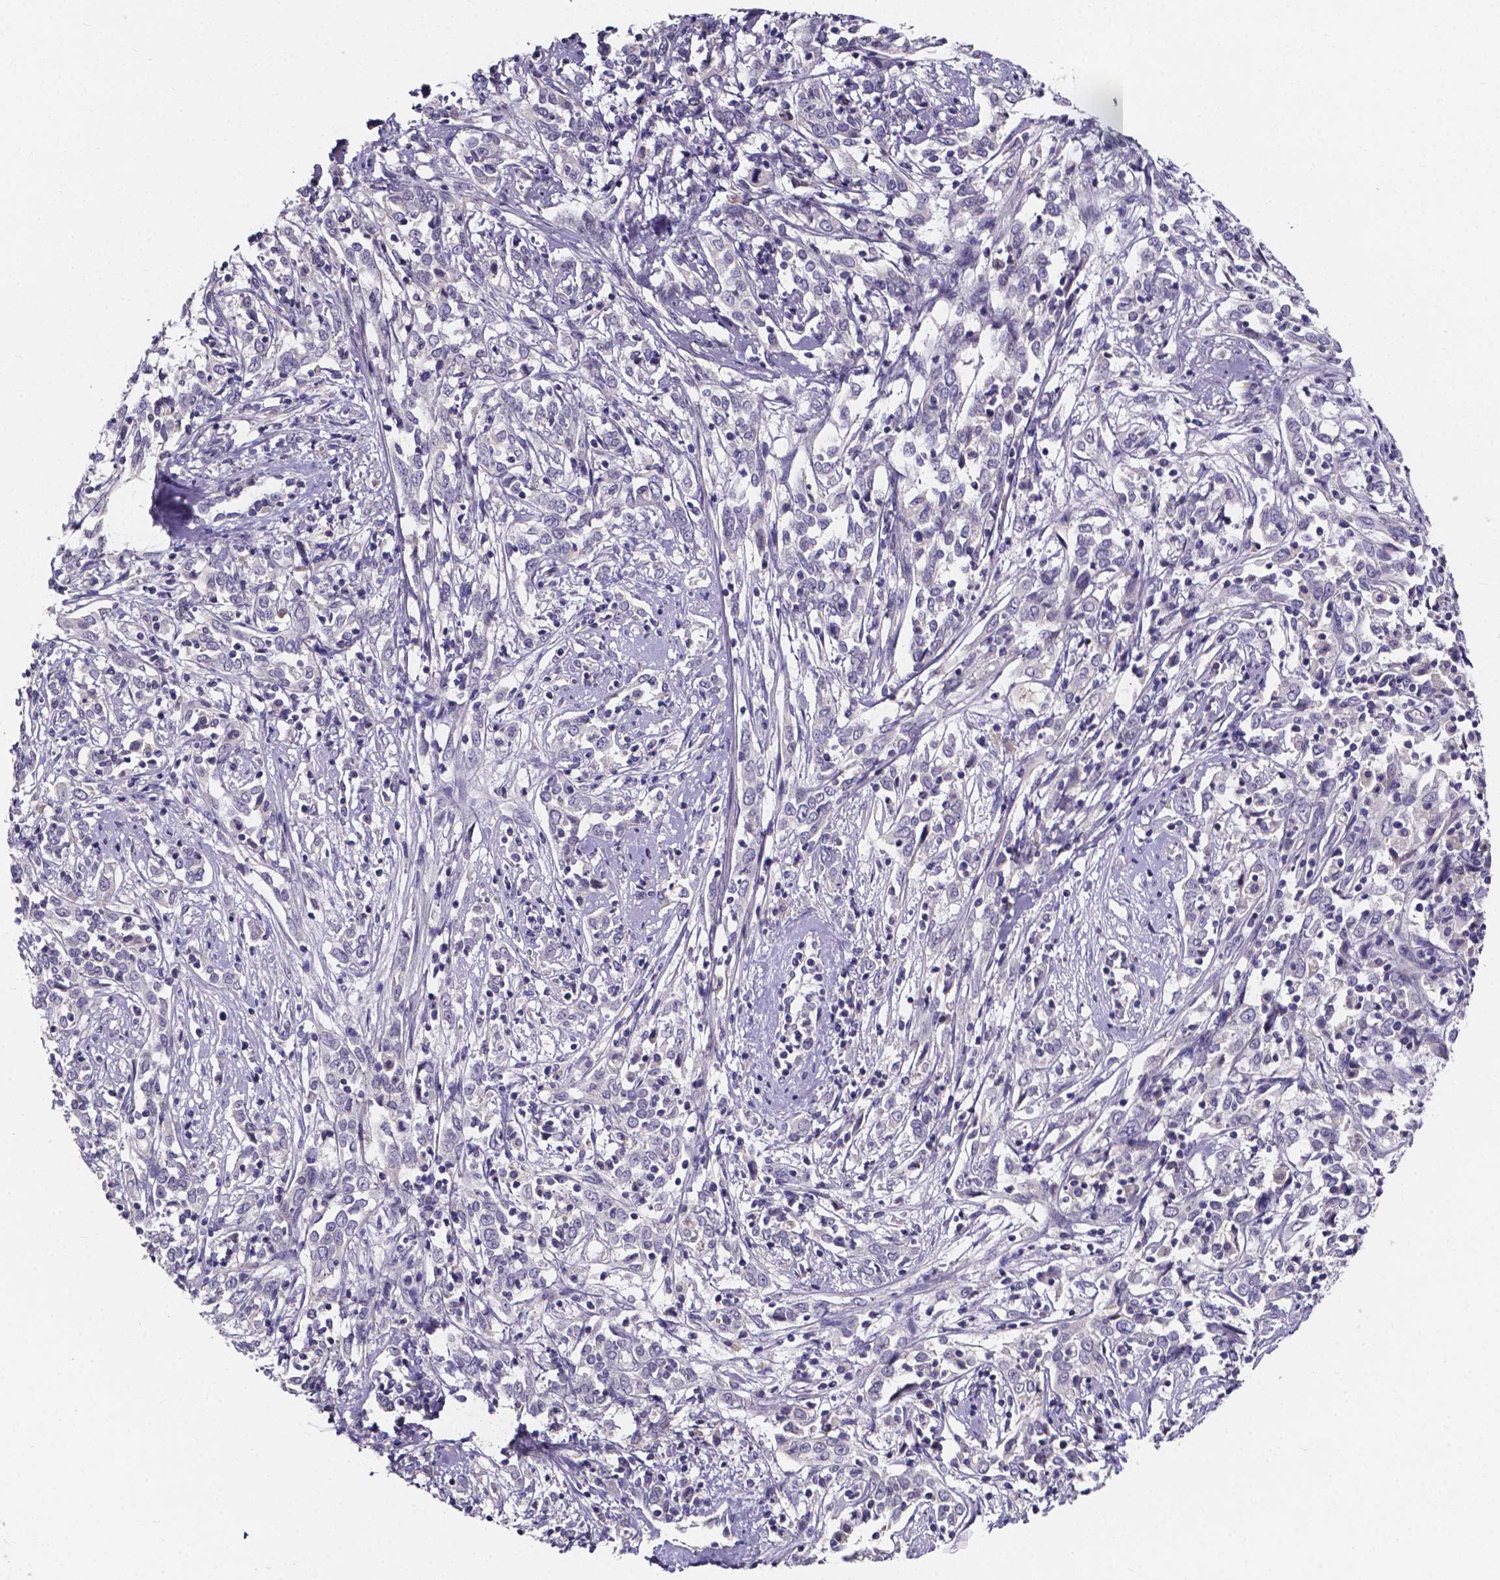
{"staining": {"intensity": "negative", "quantity": "none", "location": "none"}, "tissue": "cervical cancer", "cell_type": "Tumor cells", "image_type": "cancer", "snomed": [{"axis": "morphology", "description": "Adenocarcinoma, NOS"}, {"axis": "topography", "description": "Cervix"}], "caption": "Immunohistochemistry micrograph of human cervical cancer stained for a protein (brown), which displays no positivity in tumor cells.", "gene": "SPOCD1", "patient": {"sex": "female", "age": 40}}